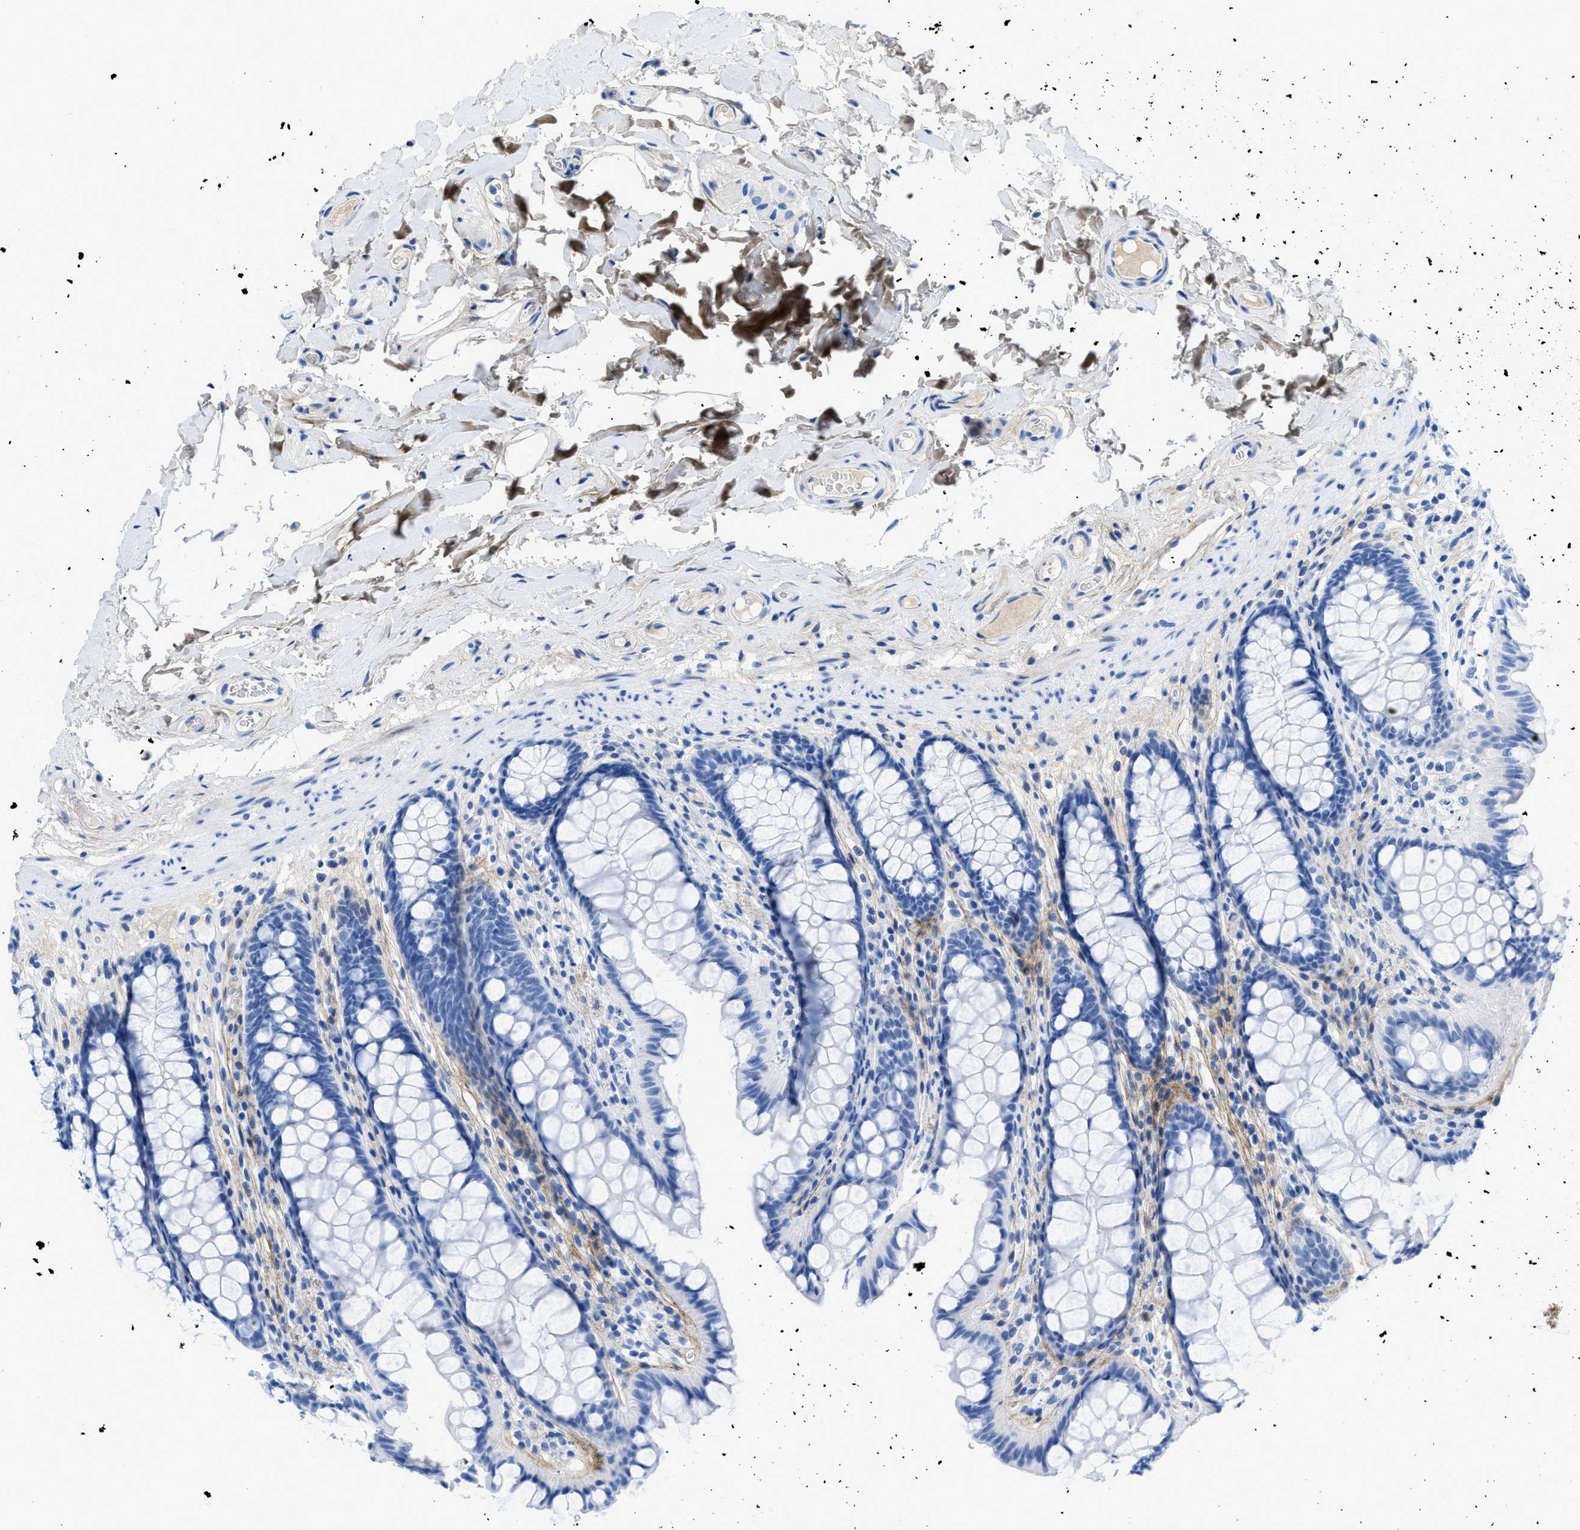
{"staining": {"intensity": "weak", "quantity": "25%-75%", "location": "cytoplasmic/membranous"}, "tissue": "colon", "cell_type": "Endothelial cells", "image_type": "normal", "snomed": [{"axis": "morphology", "description": "Normal tissue, NOS"}, {"axis": "topography", "description": "Colon"}], "caption": "Immunohistochemical staining of normal human colon demonstrates weak cytoplasmic/membranous protein staining in approximately 25%-75% of endothelial cells.", "gene": "COL3A1", "patient": {"sex": "female", "age": 55}}